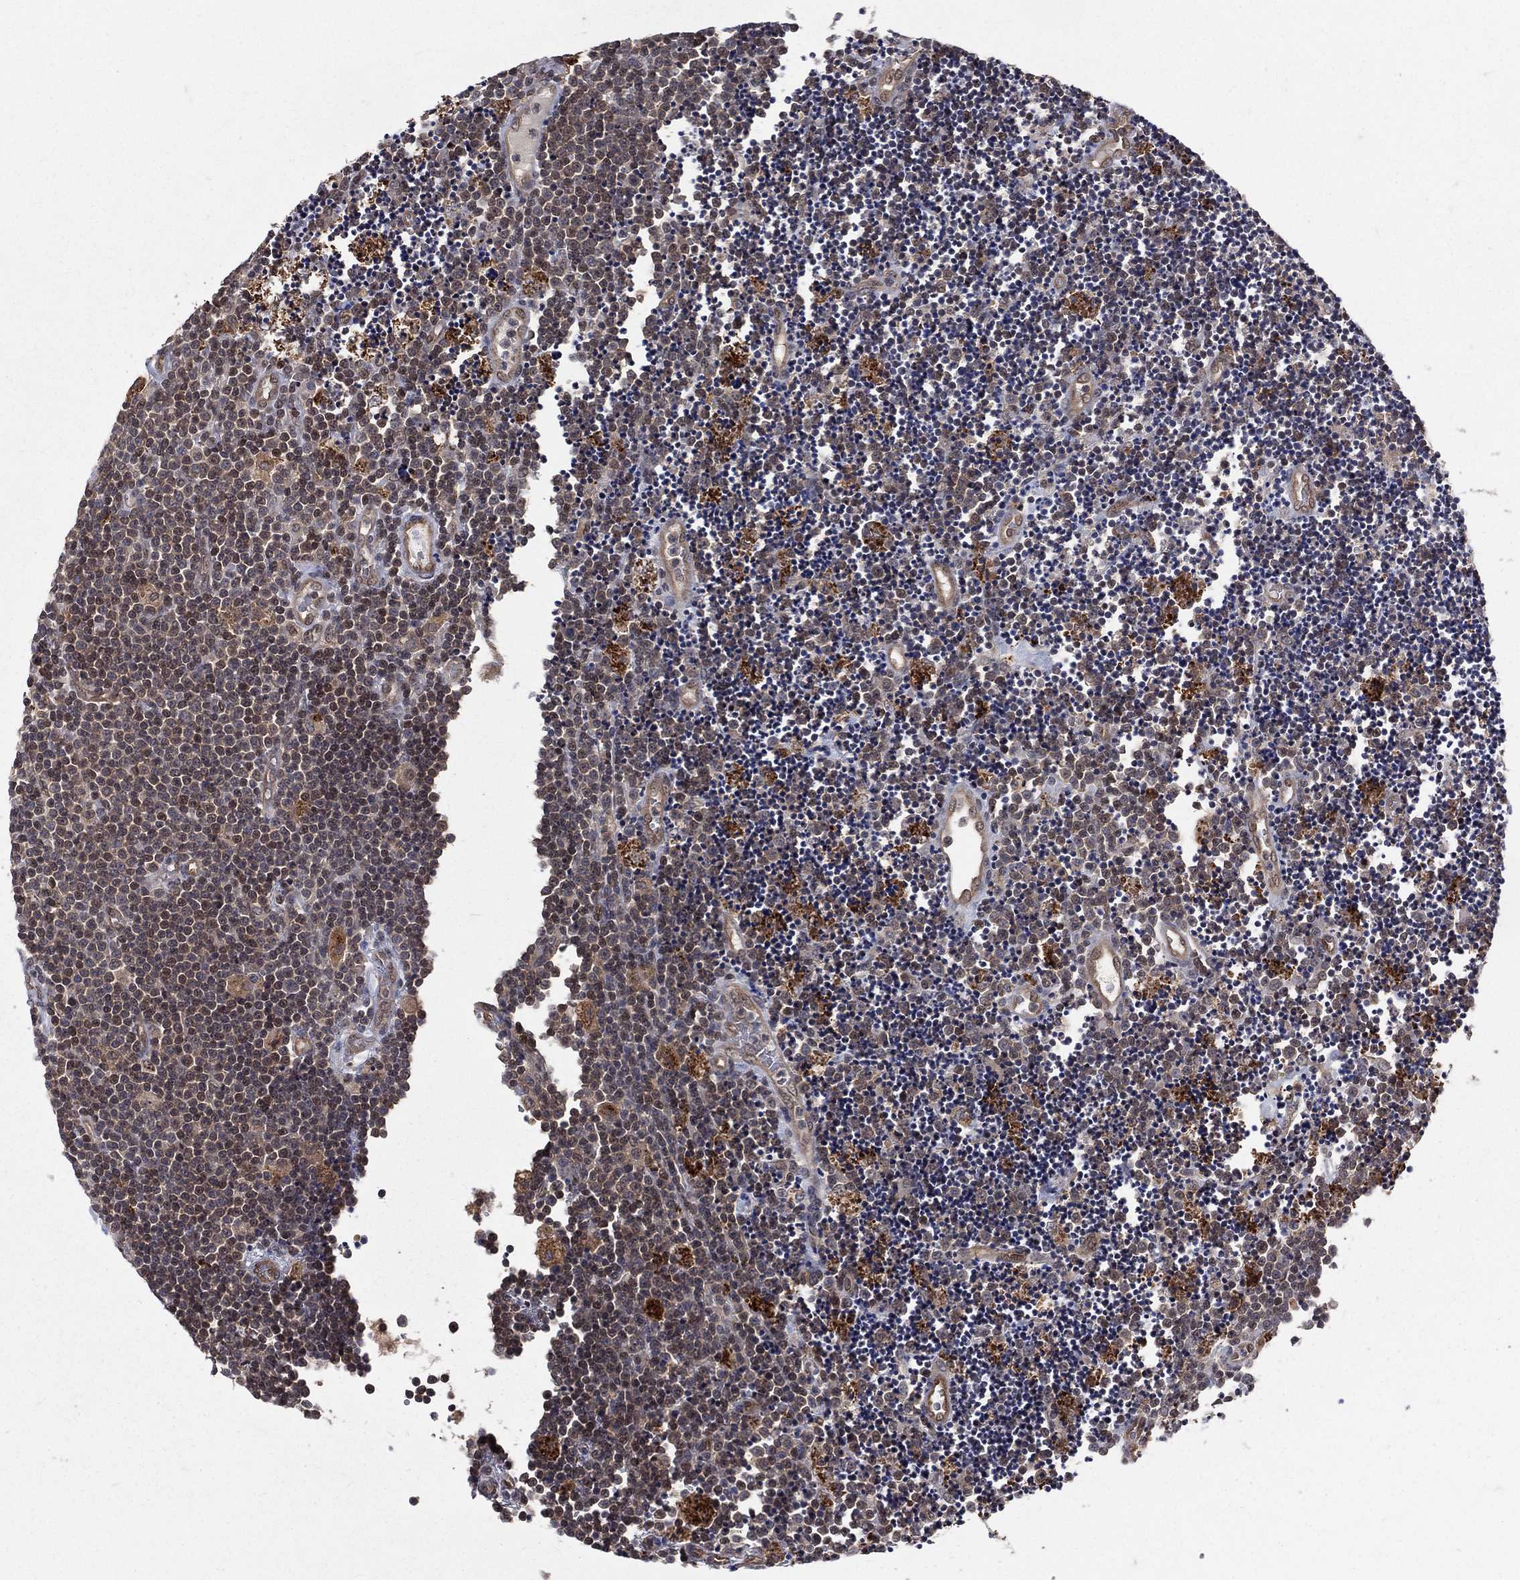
{"staining": {"intensity": "negative", "quantity": "none", "location": "none"}, "tissue": "lymphoma", "cell_type": "Tumor cells", "image_type": "cancer", "snomed": [{"axis": "morphology", "description": "Malignant lymphoma, non-Hodgkin's type, Low grade"}, {"axis": "topography", "description": "Brain"}], "caption": "There is no significant staining in tumor cells of lymphoma.", "gene": "GMPR2", "patient": {"sex": "female", "age": 66}}